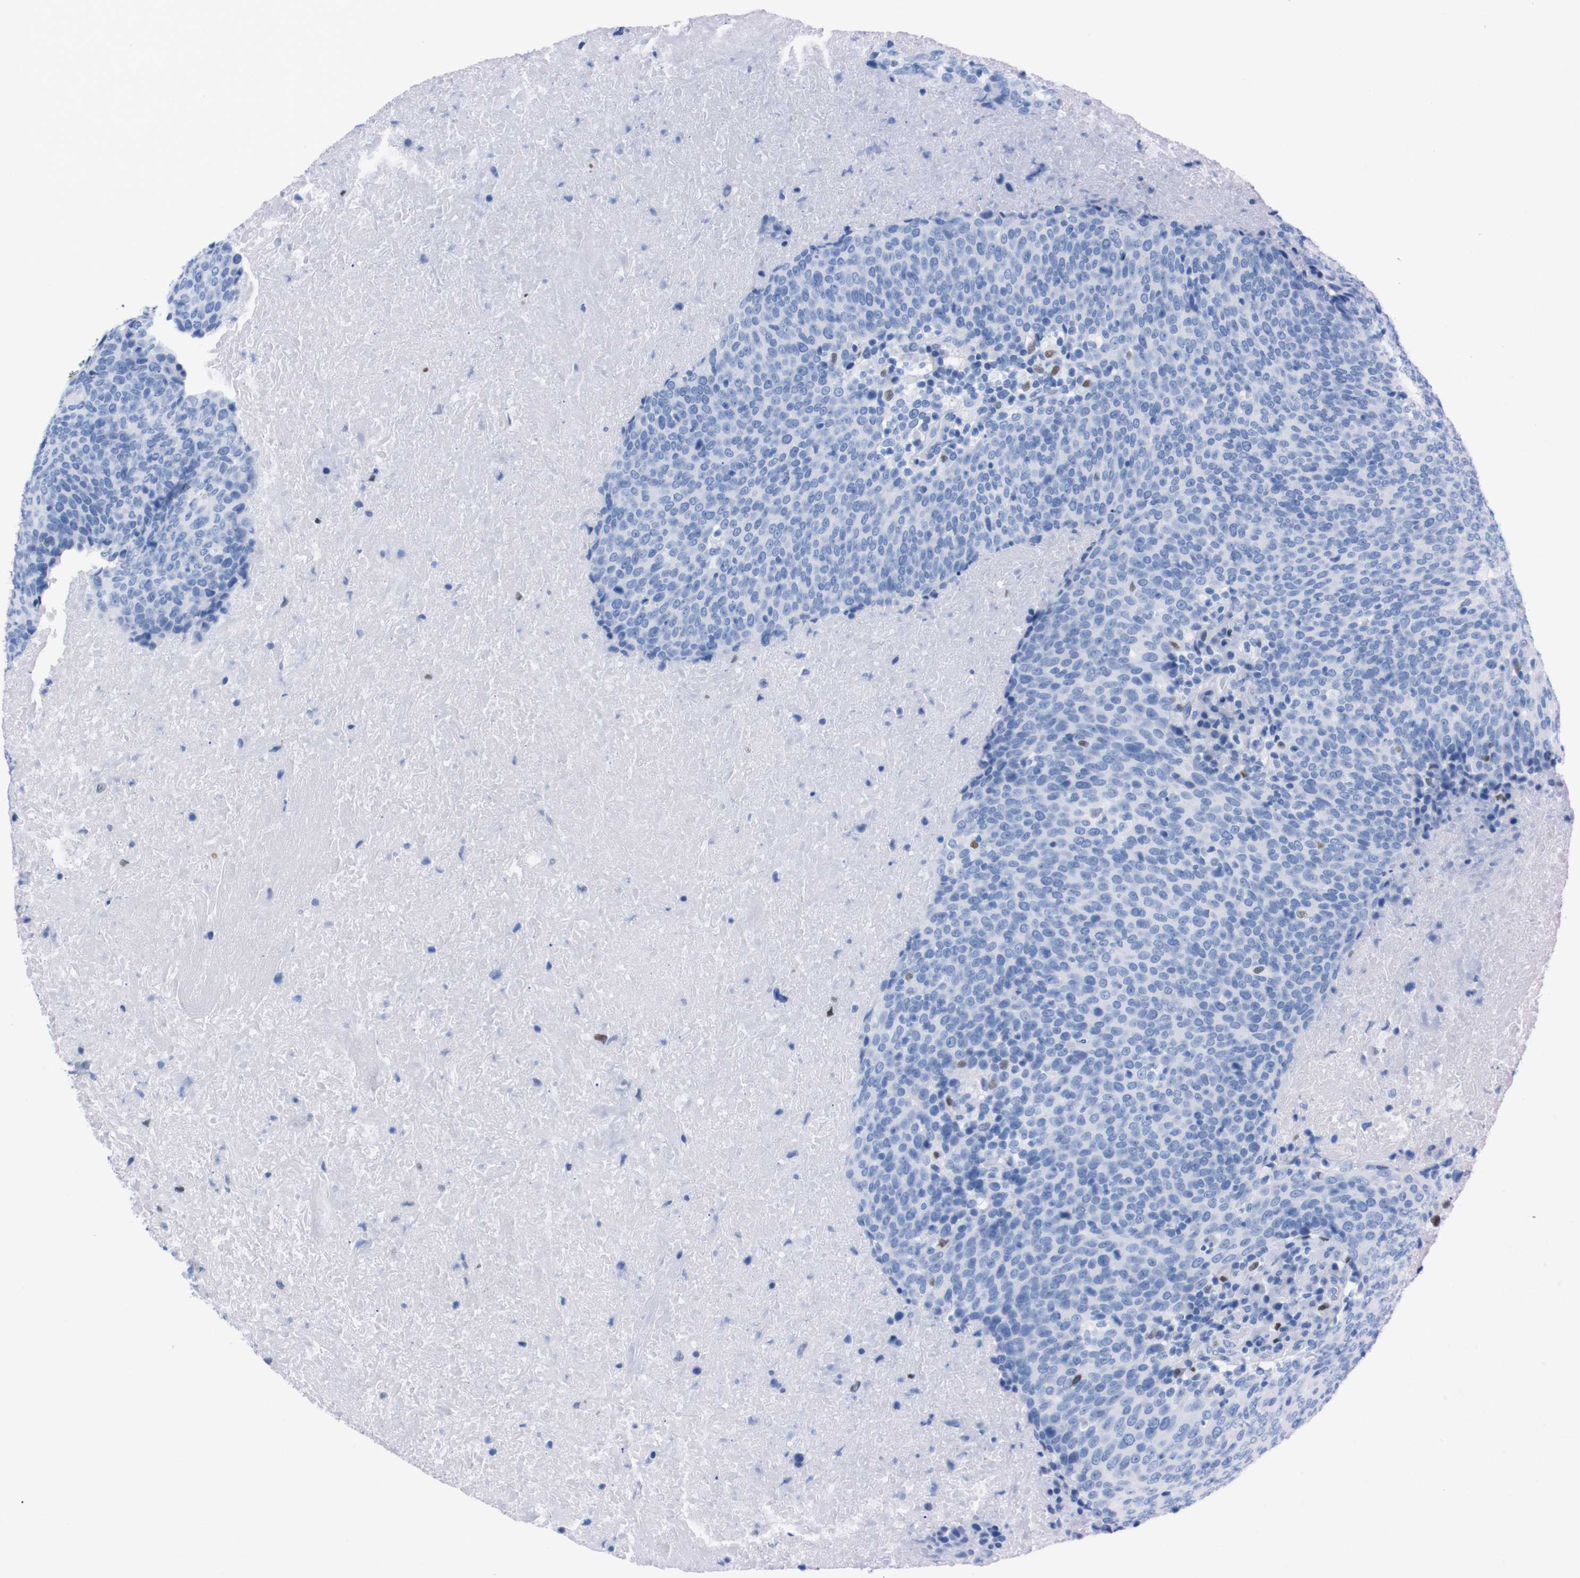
{"staining": {"intensity": "negative", "quantity": "none", "location": "none"}, "tissue": "head and neck cancer", "cell_type": "Tumor cells", "image_type": "cancer", "snomed": [{"axis": "morphology", "description": "Squamous cell carcinoma, NOS"}, {"axis": "morphology", "description": "Squamous cell carcinoma, metastatic, NOS"}, {"axis": "topography", "description": "Lymph node"}, {"axis": "topography", "description": "Head-Neck"}], "caption": "Immunohistochemistry image of head and neck cancer stained for a protein (brown), which reveals no expression in tumor cells. Brightfield microscopy of immunohistochemistry stained with DAB (3,3'-diaminobenzidine) (brown) and hematoxylin (blue), captured at high magnification.", "gene": "P2RY12", "patient": {"sex": "male", "age": 62}}